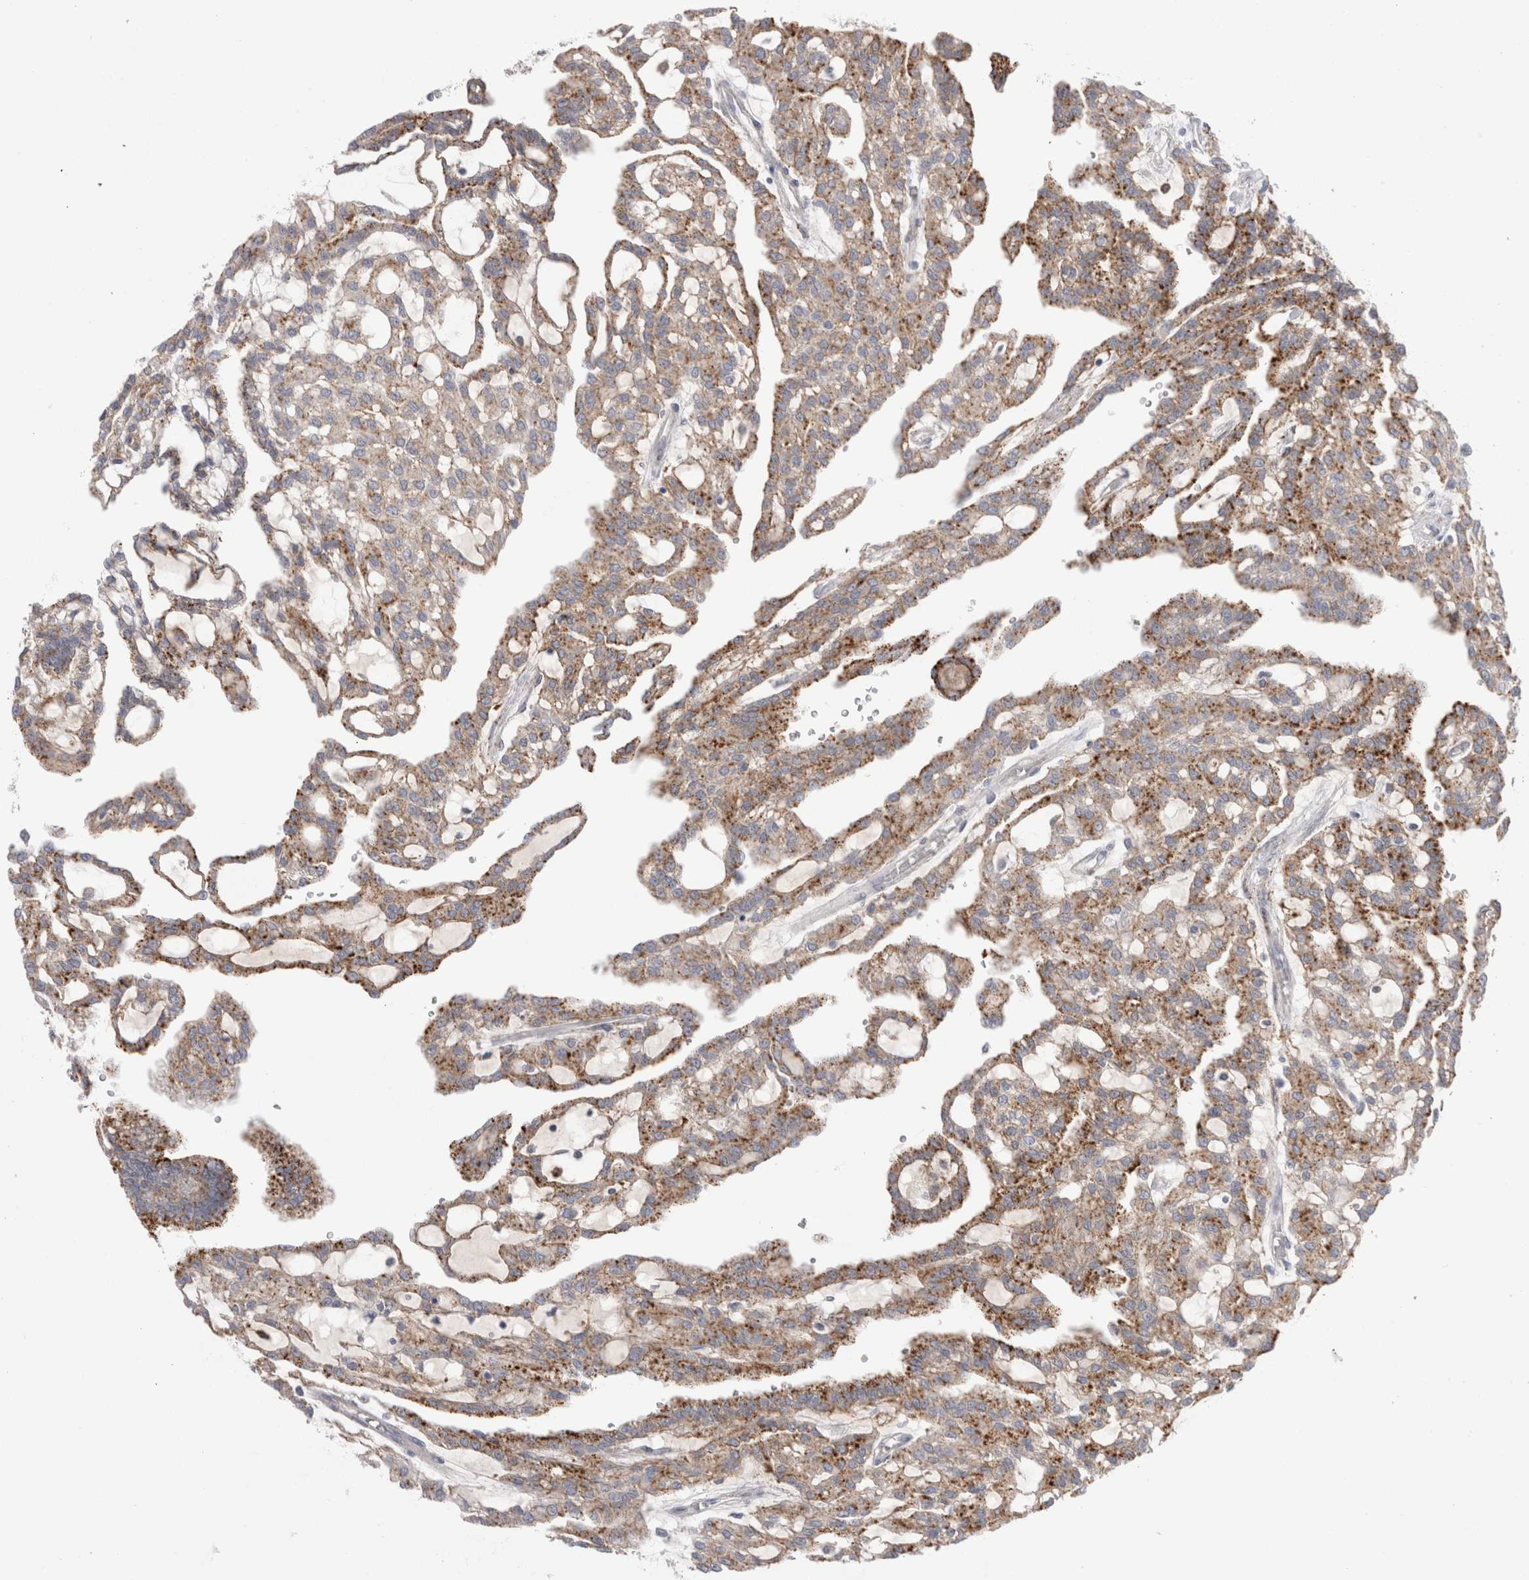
{"staining": {"intensity": "moderate", "quantity": ">75%", "location": "cytoplasmic/membranous"}, "tissue": "renal cancer", "cell_type": "Tumor cells", "image_type": "cancer", "snomed": [{"axis": "morphology", "description": "Adenocarcinoma, NOS"}, {"axis": "topography", "description": "Kidney"}], "caption": "Immunohistochemistry (DAB (3,3'-diaminobenzidine)) staining of human renal adenocarcinoma demonstrates moderate cytoplasmic/membranous protein staining in approximately >75% of tumor cells. The protein is shown in brown color, while the nuclei are stained blue.", "gene": "EPDR1", "patient": {"sex": "male", "age": 63}}